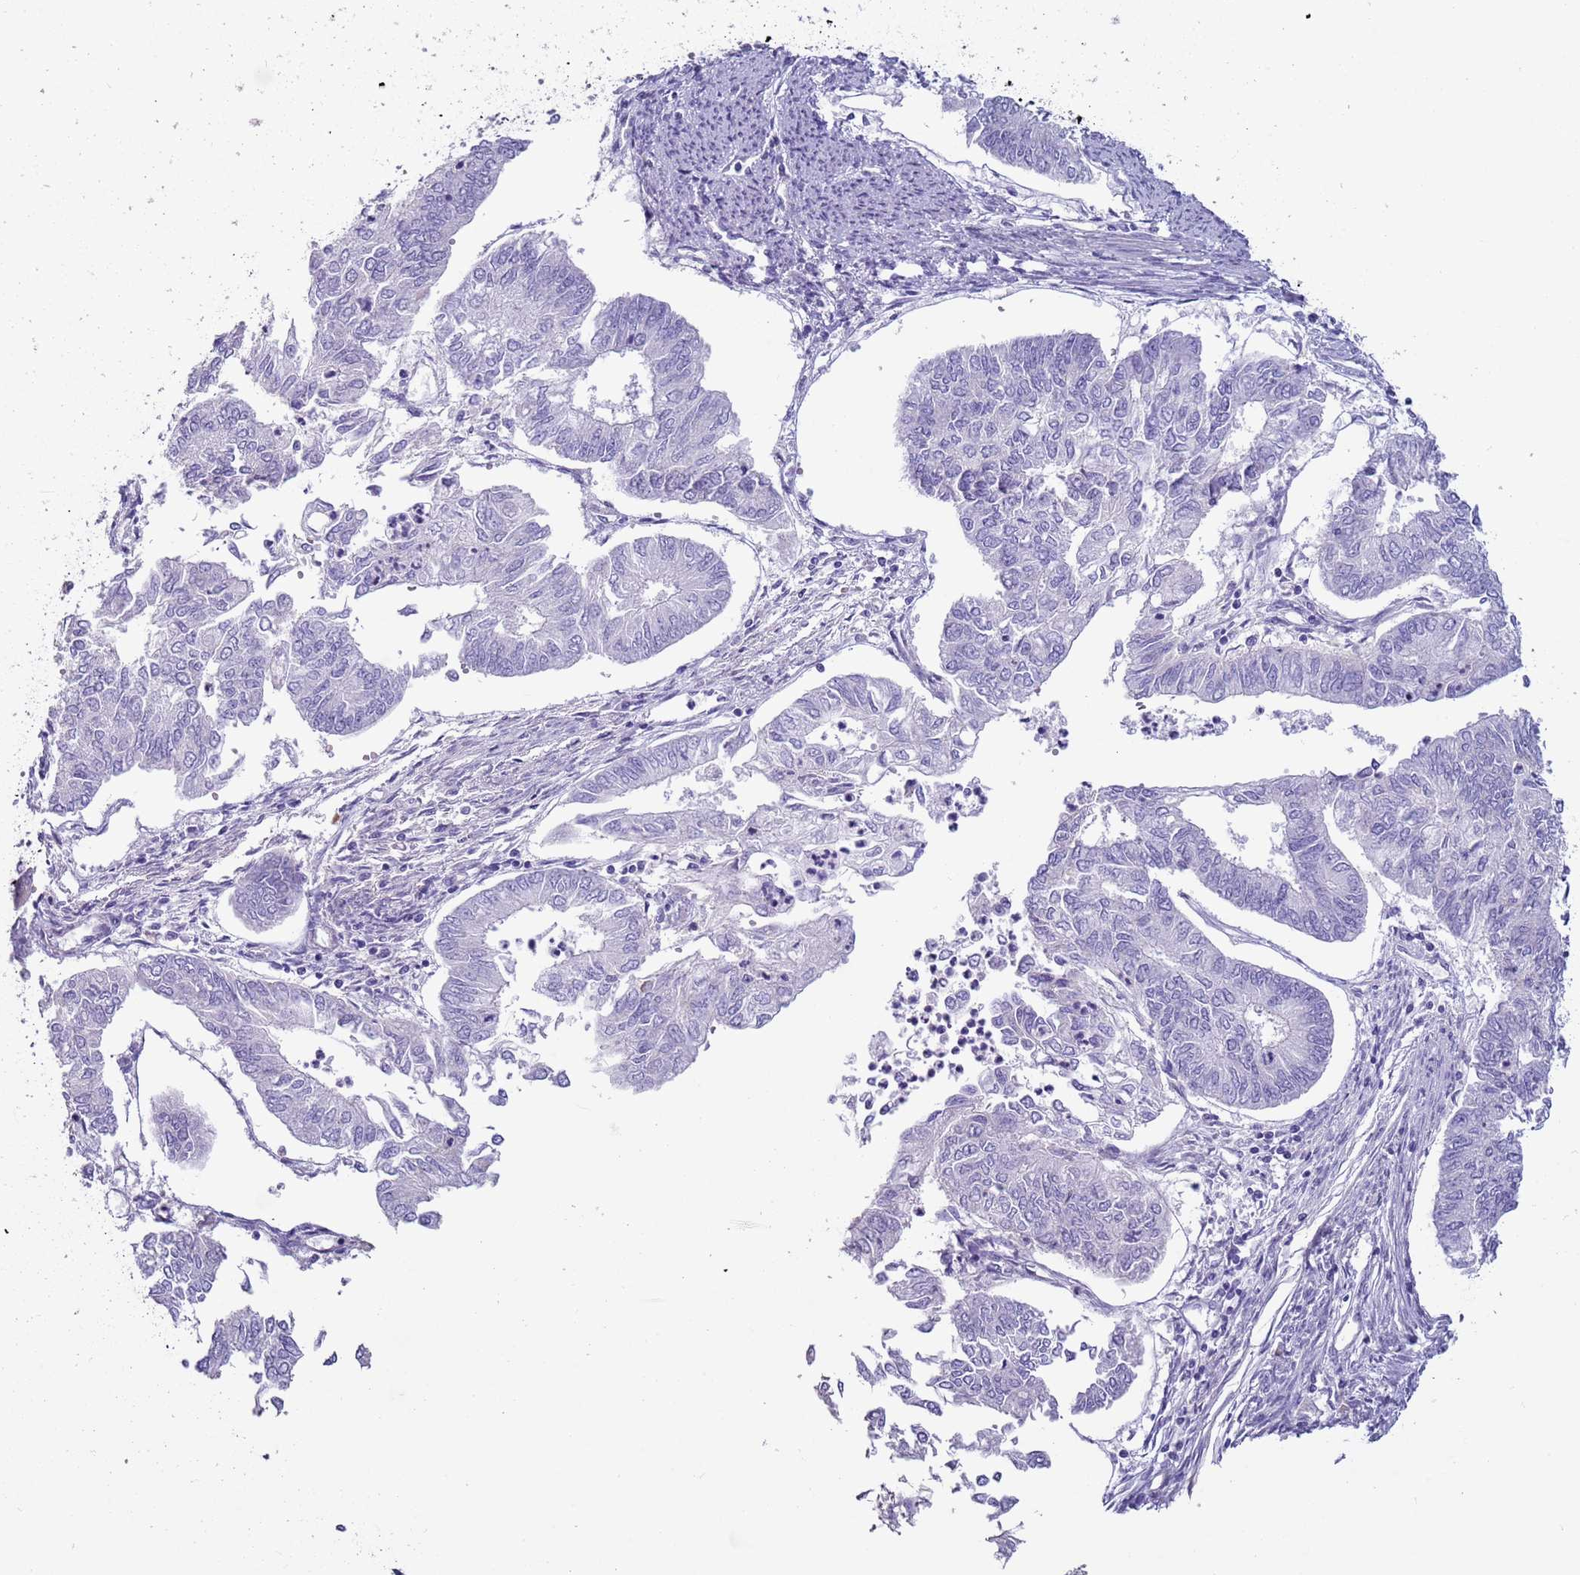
{"staining": {"intensity": "negative", "quantity": "none", "location": "none"}, "tissue": "endometrial cancer", "cell_type": "Tumor cells", "image_type": "cancer", "snomed": [{"axis": "morphology", "description": "Adenocarcinoma, NOS"}, {"axis": "topography", "description": "Endometrium"}], "caption": "Immunohistochemistry histopathology image of neoplastic tissue: human endometrial adenocarcinoma stained with DAB shows no significant protein staining in tumor cells.", "gene": "NPAP1", "patient": {"sex": "female", "age": 68}}